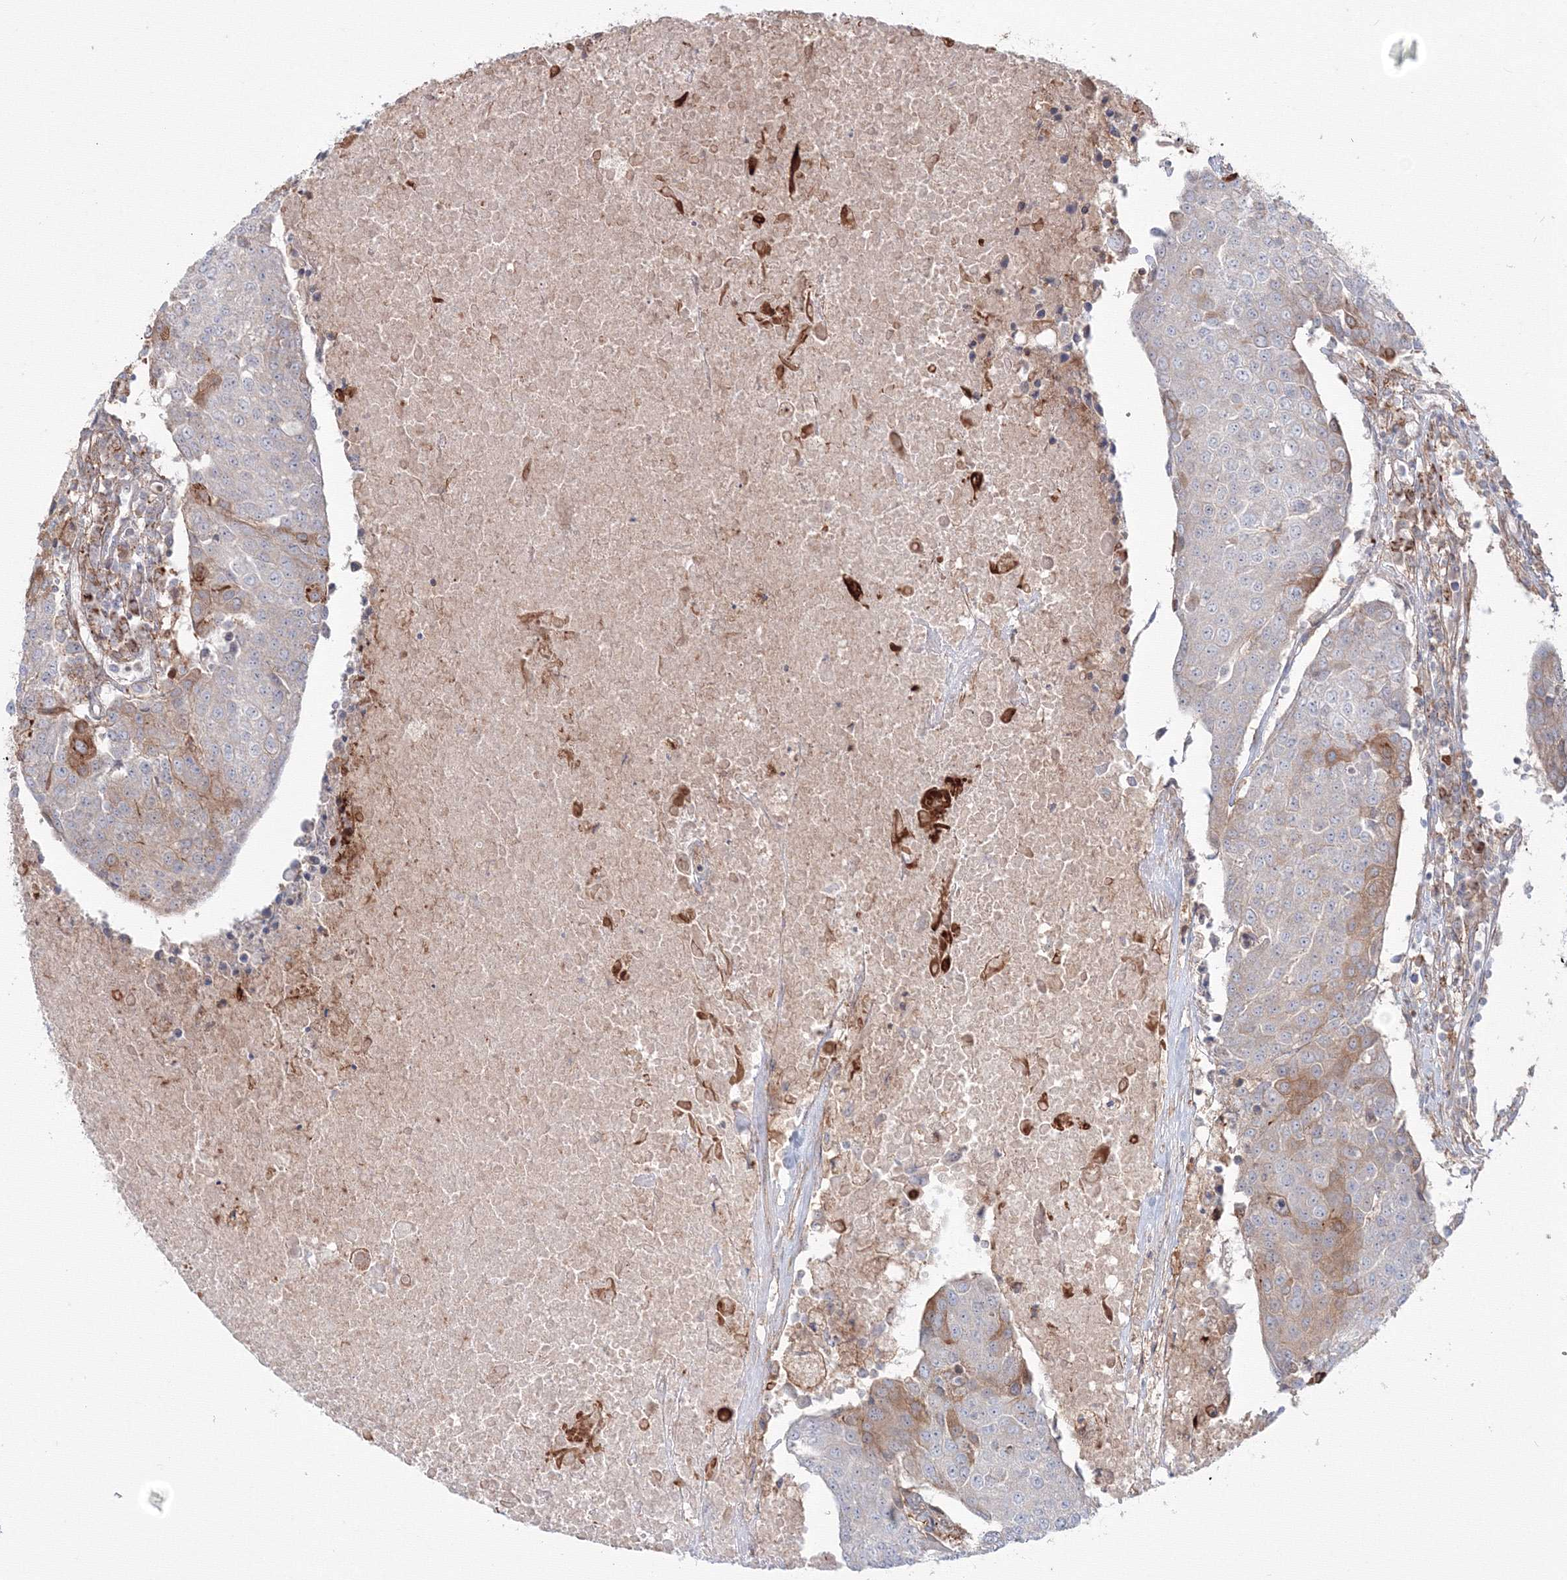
{"staining": {"intensity": "moderate", "quantity": "<25%", "location": "cytoplasmic/membranous"}, "tissue": "urothelial cancer", "cell_type": "Tumor cells", "image_type": "cancer", "snomed": [{"axis": "morphology", "description": "Urothelial carcinoma, High grade"}, {"axis": "topography", "description": "Urinary bladder"}], "caption": "Protein staining displays moderate cytoplasmic/membranous positivity in about <25% of tumor cells in high-grade urothelial carcinoma.", "gene": "SH3PXD2A", "patient": {"sex": "female", "age": 85}}